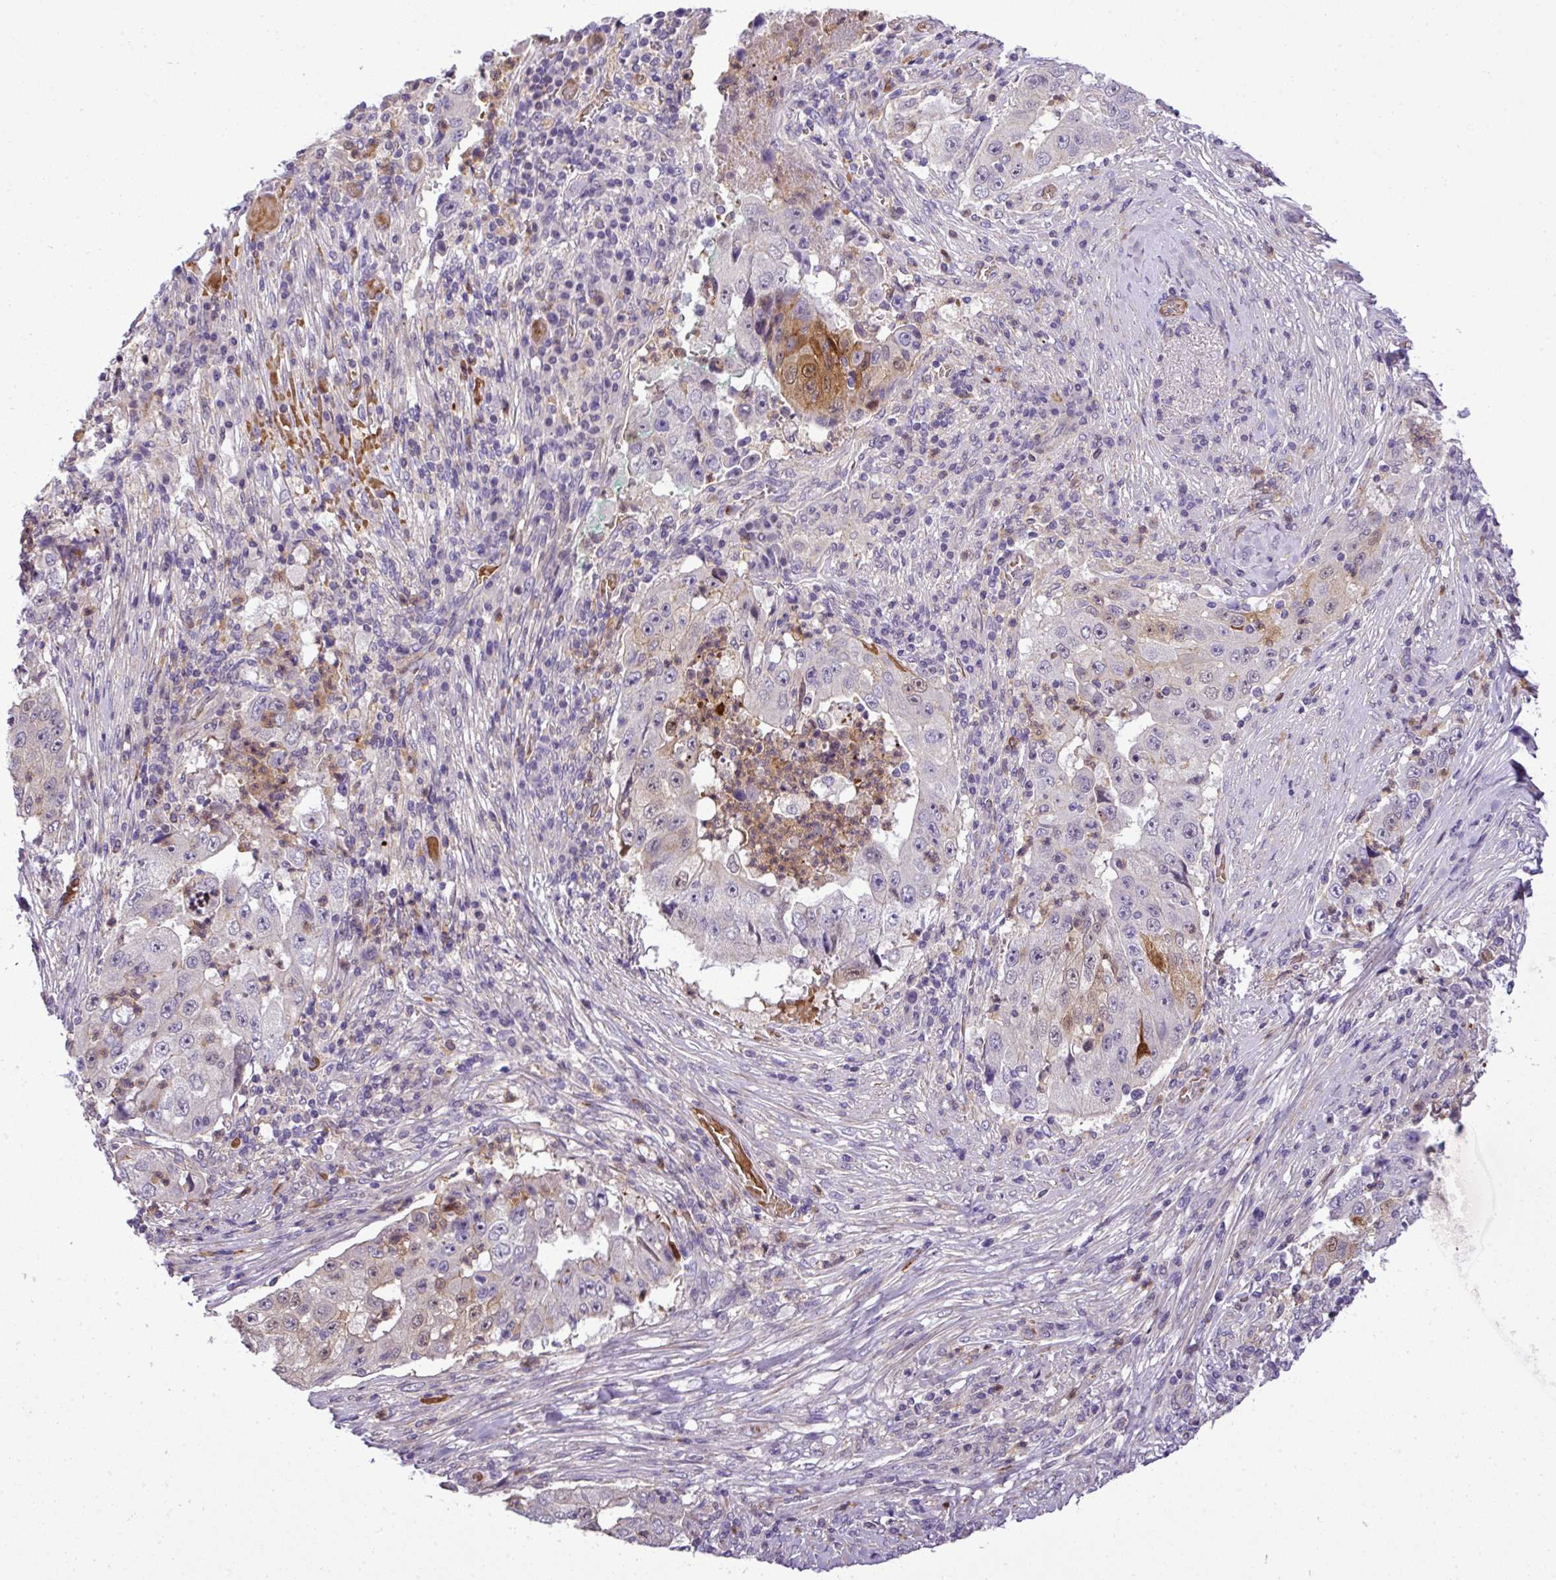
{"staining": {"intensity": "negative", "quantity": "none", "location": "none"}, "tissue": "lung cancer", "cell_type": "Tumor cells", "image_type": "cancer", "snomed": [{"axis": "morphology", "description": "Squamous cell carcinoma, NOS"}, {"axis": "topography", "description": "Lung"}], "caption": "IHC of human lung squamous cell carcinoma demonstrates no staining in tumor cells.", "gene": "NBEAL2", "patient": {"sex": "male", "age": 64}}